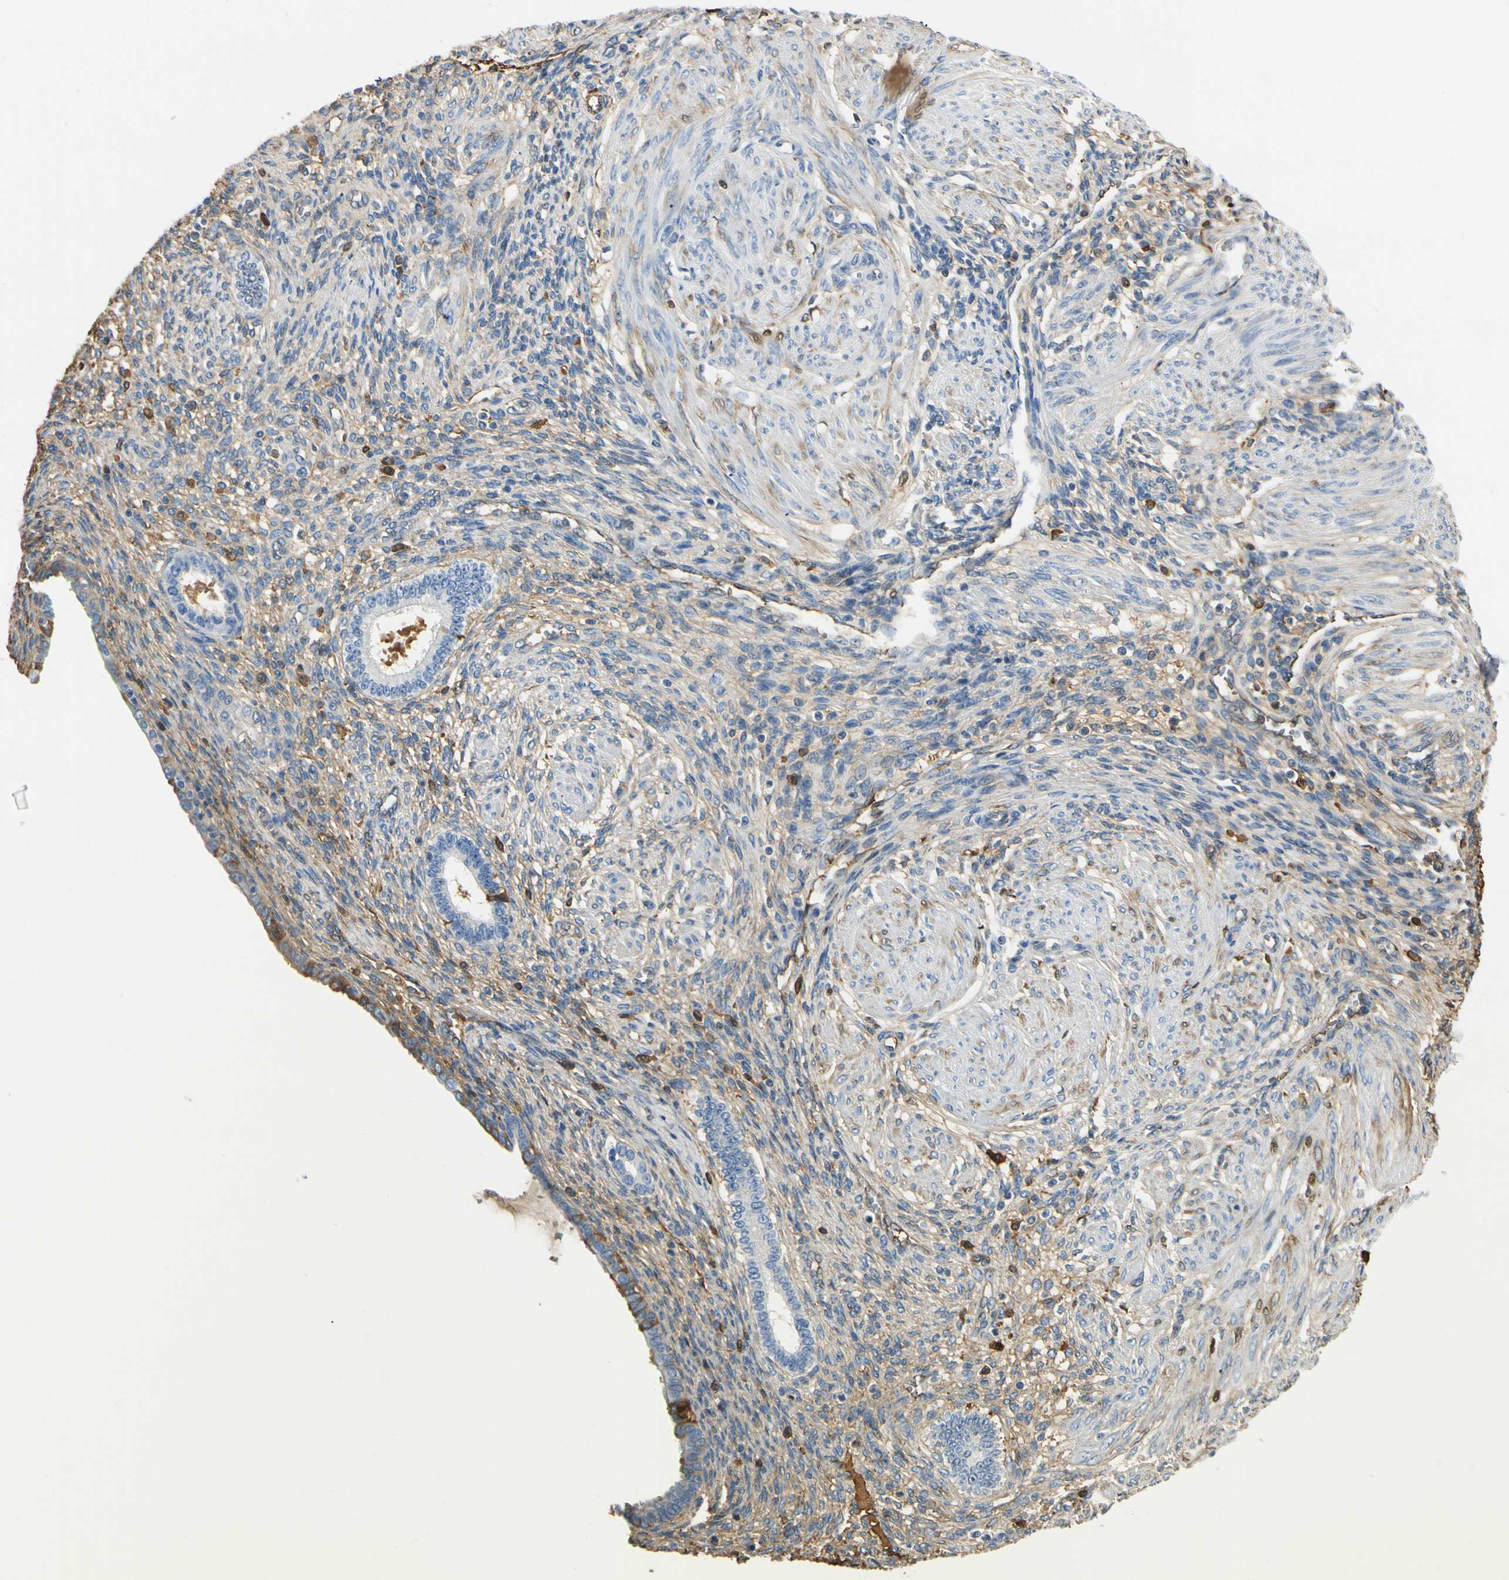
{"staining": {"intensity": "moderate", "quantity": ">75%", "location": "cytoplasmic/membranous"}, "tissue": "endometrium", "cell_type": "Cells in endometrial stroma", "image_type": "normal", "snomed": [{"axis": "morphology", "description": "Normal tissue, NOS"}, {"axis": "topography", "description": "Endometrium"}], "caption": "High-power microscopy captured an immunohistochemistry photomicrograph of normal endometrium, revealing moderate cytoplasmic/membranous positivity in approximately >75% of cells in endometrial stroma. The staining was performed using DAB, with brown indicating positive protein expression. Nuclei are stained blue with hematoxylin.", "gene": "LAMB3", "patient": {"sex": "female", "age": 72}}